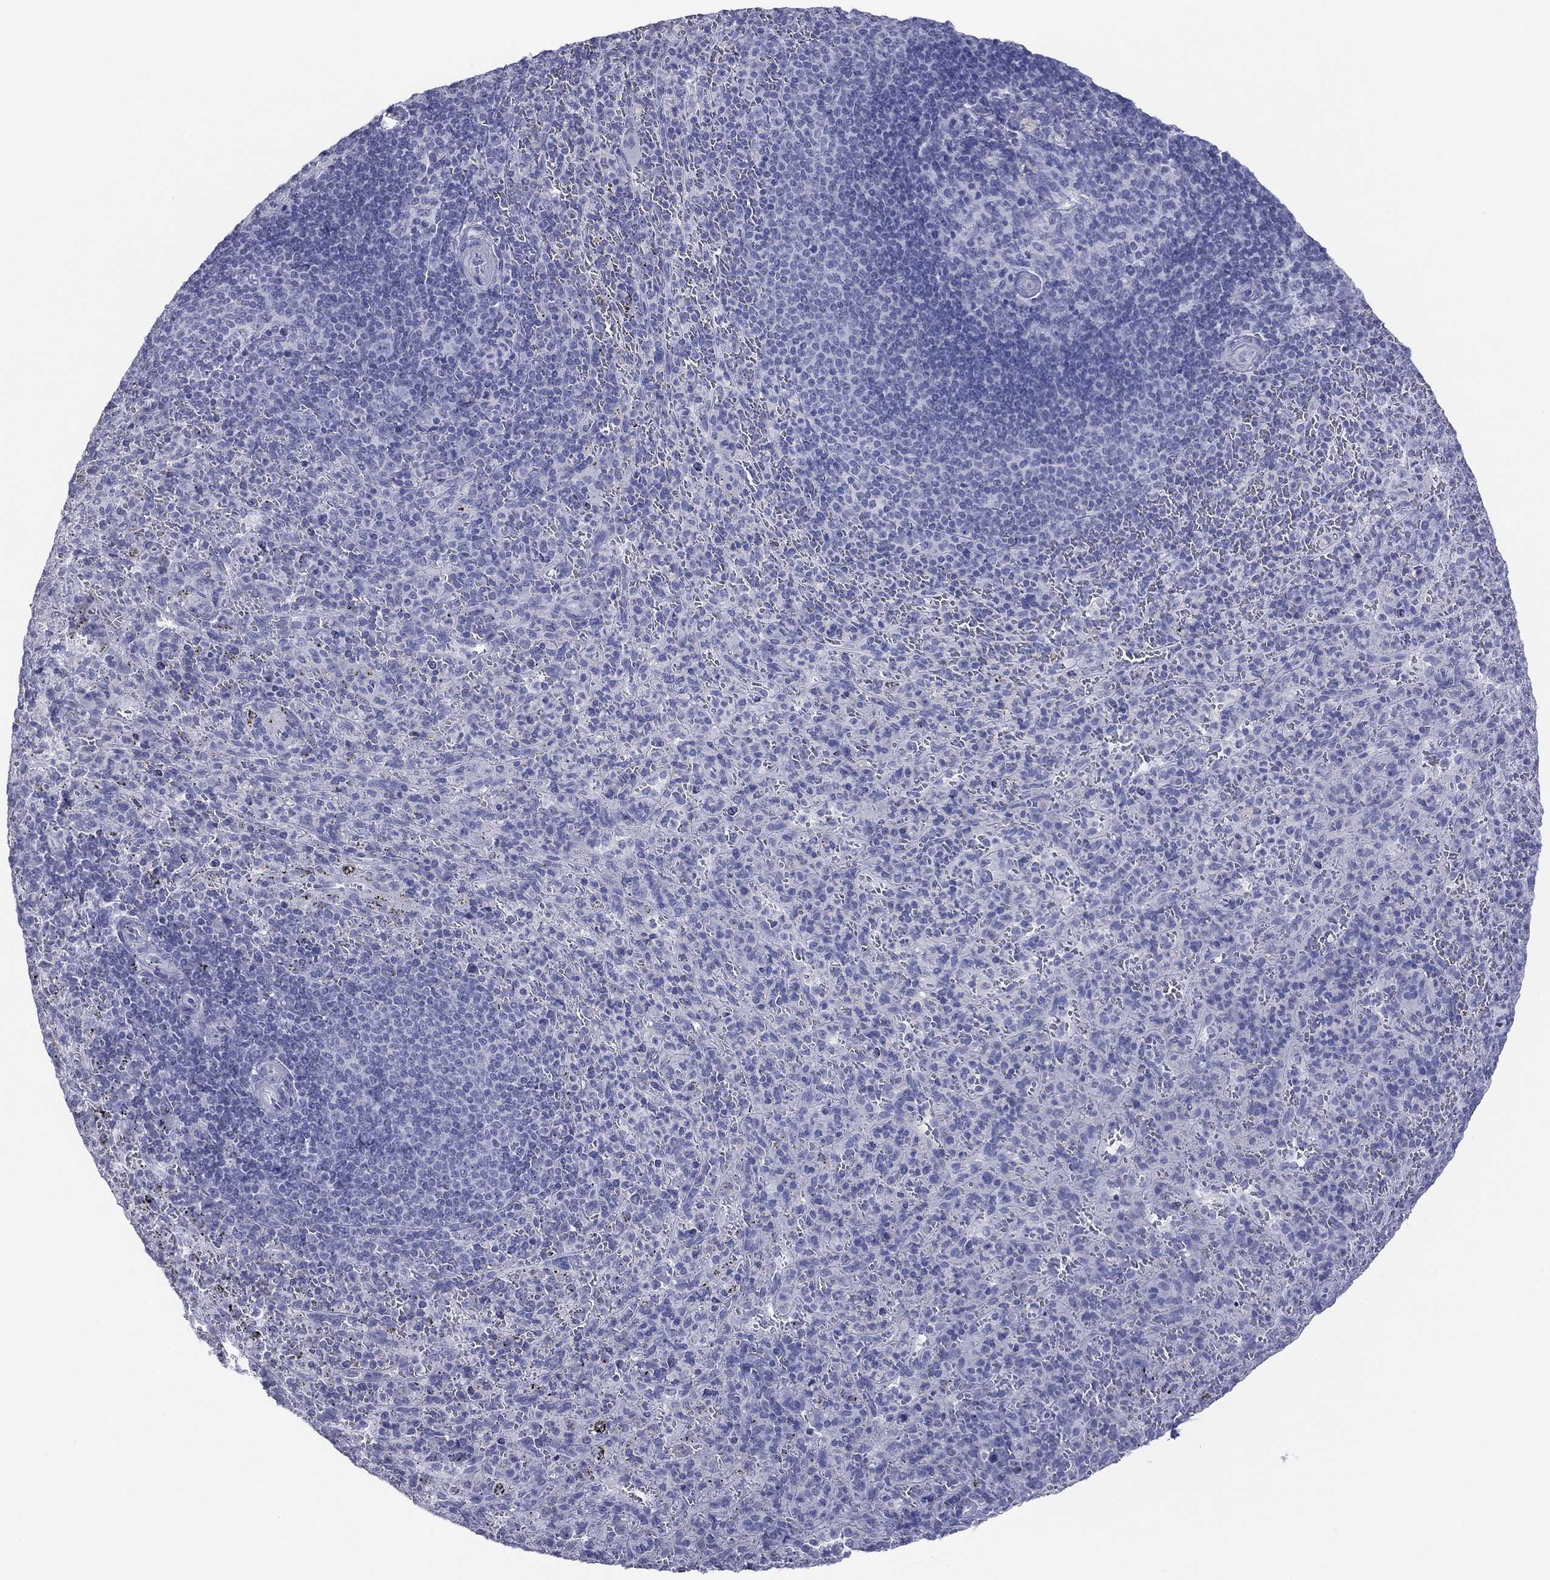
{"staining": {"intensity": "negative", "quantity": "none", "location": "none"}, "tissue": "spleen", "cell_type": "Cells in red pulp", "image_type": "normal", "snomed": [{"axis": "morphology", "description": "Normal tissue, NOS"}, {"axis": "topography", "description": "Spleen"}], "caption": "Immunohistochemical staining of unremarkable spleen shows no significant positivity in cells in red pulp.", "gene": "VSIG10", "patient": {"sex": "male", "age": 57}}